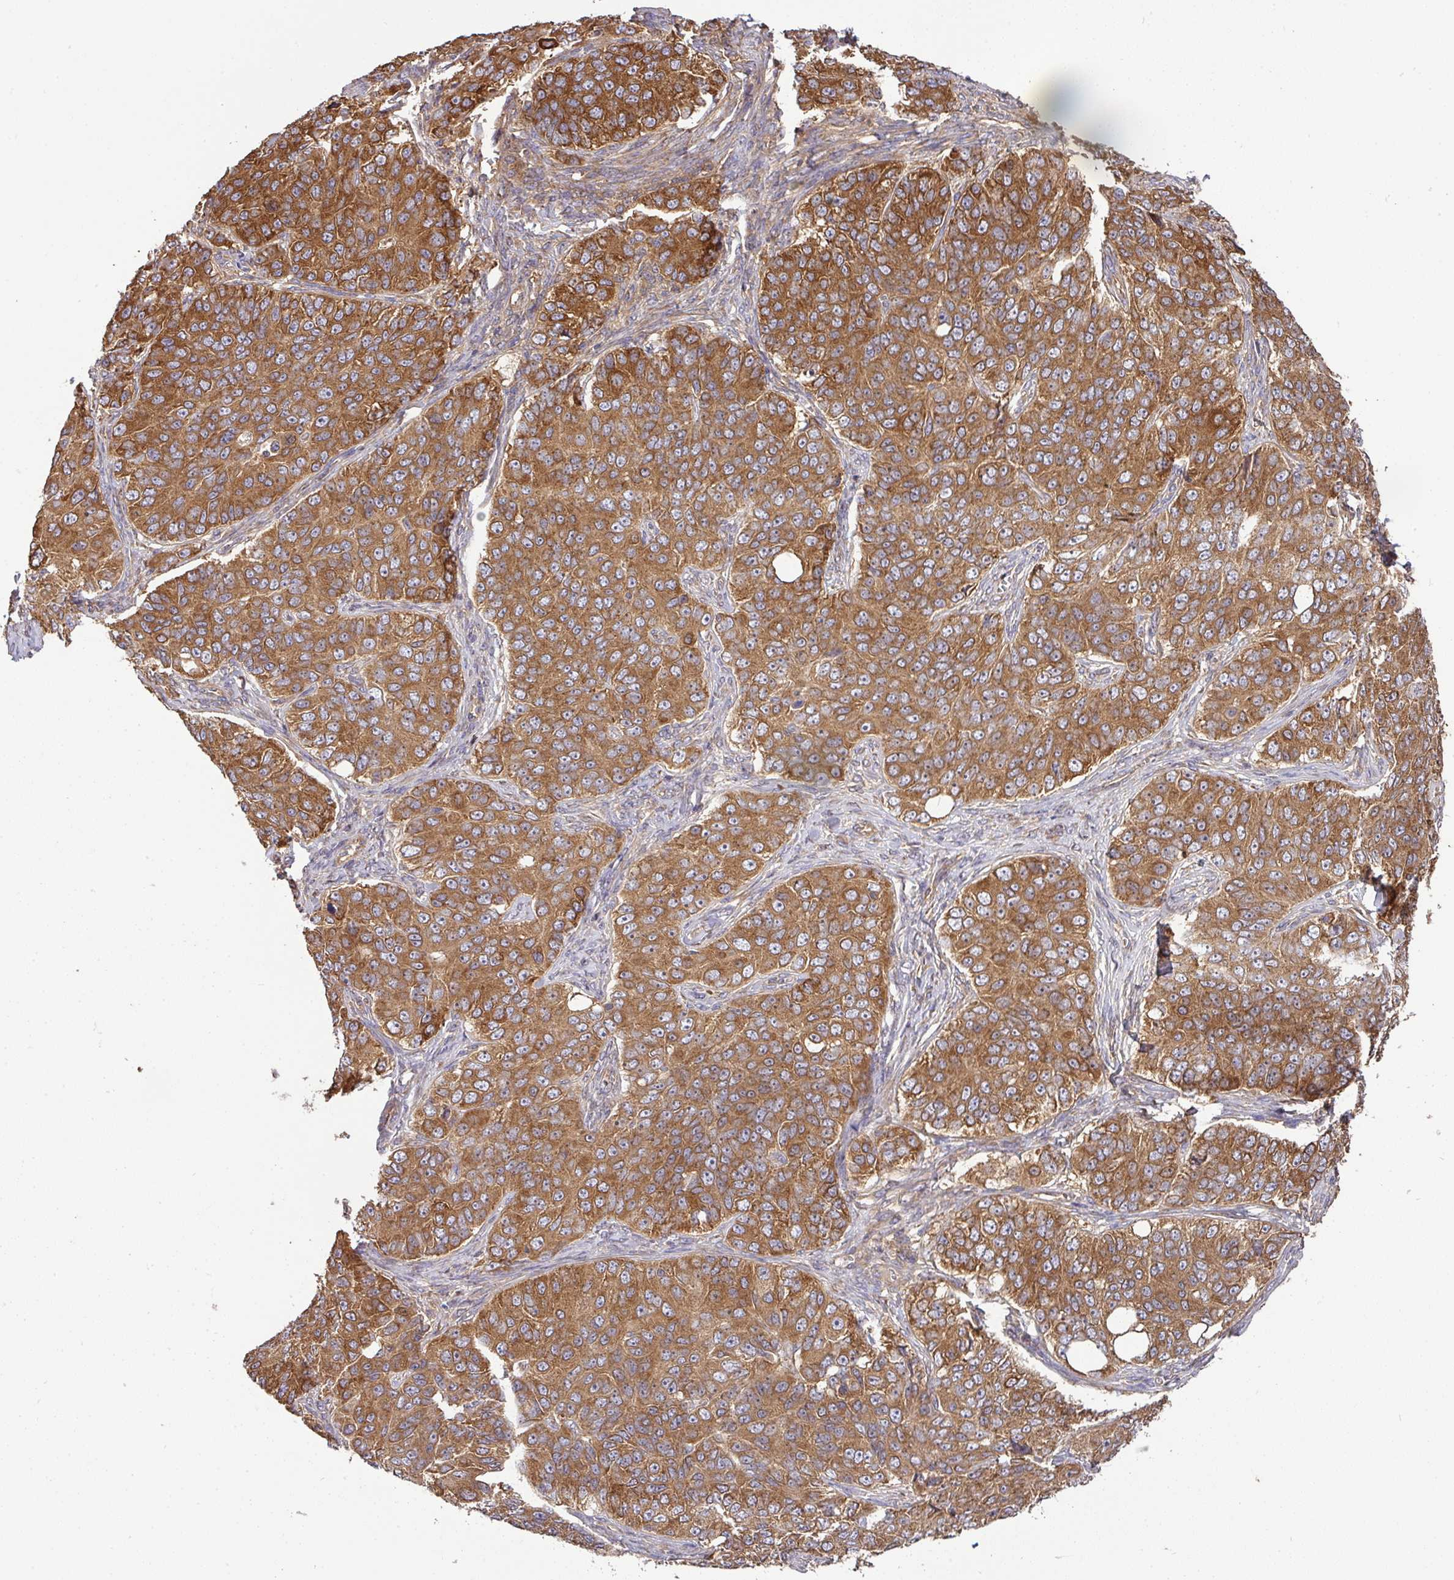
{"staining": {"intensity": "strong", "quantity": ">75%", "location": "cytoplasmic/membranous"}, "tissue": "ovarian cancer", "cell_type": "Tumor cells", "image_type": "cancer", "snomed": [{"axis": "morphology", "description": "Carcinoma, endometroid"}, {"axis": "topography", "description": "Ovary"}], "caption": "Protein analysis of ovarian cancer (endometroid carcinoma) tissue shows strong cytoplasmic/membranous positivity in approximately >75% of tumor cells.", "gene": "GSPT1", "patient": {"sex": "female", "age": 51}}